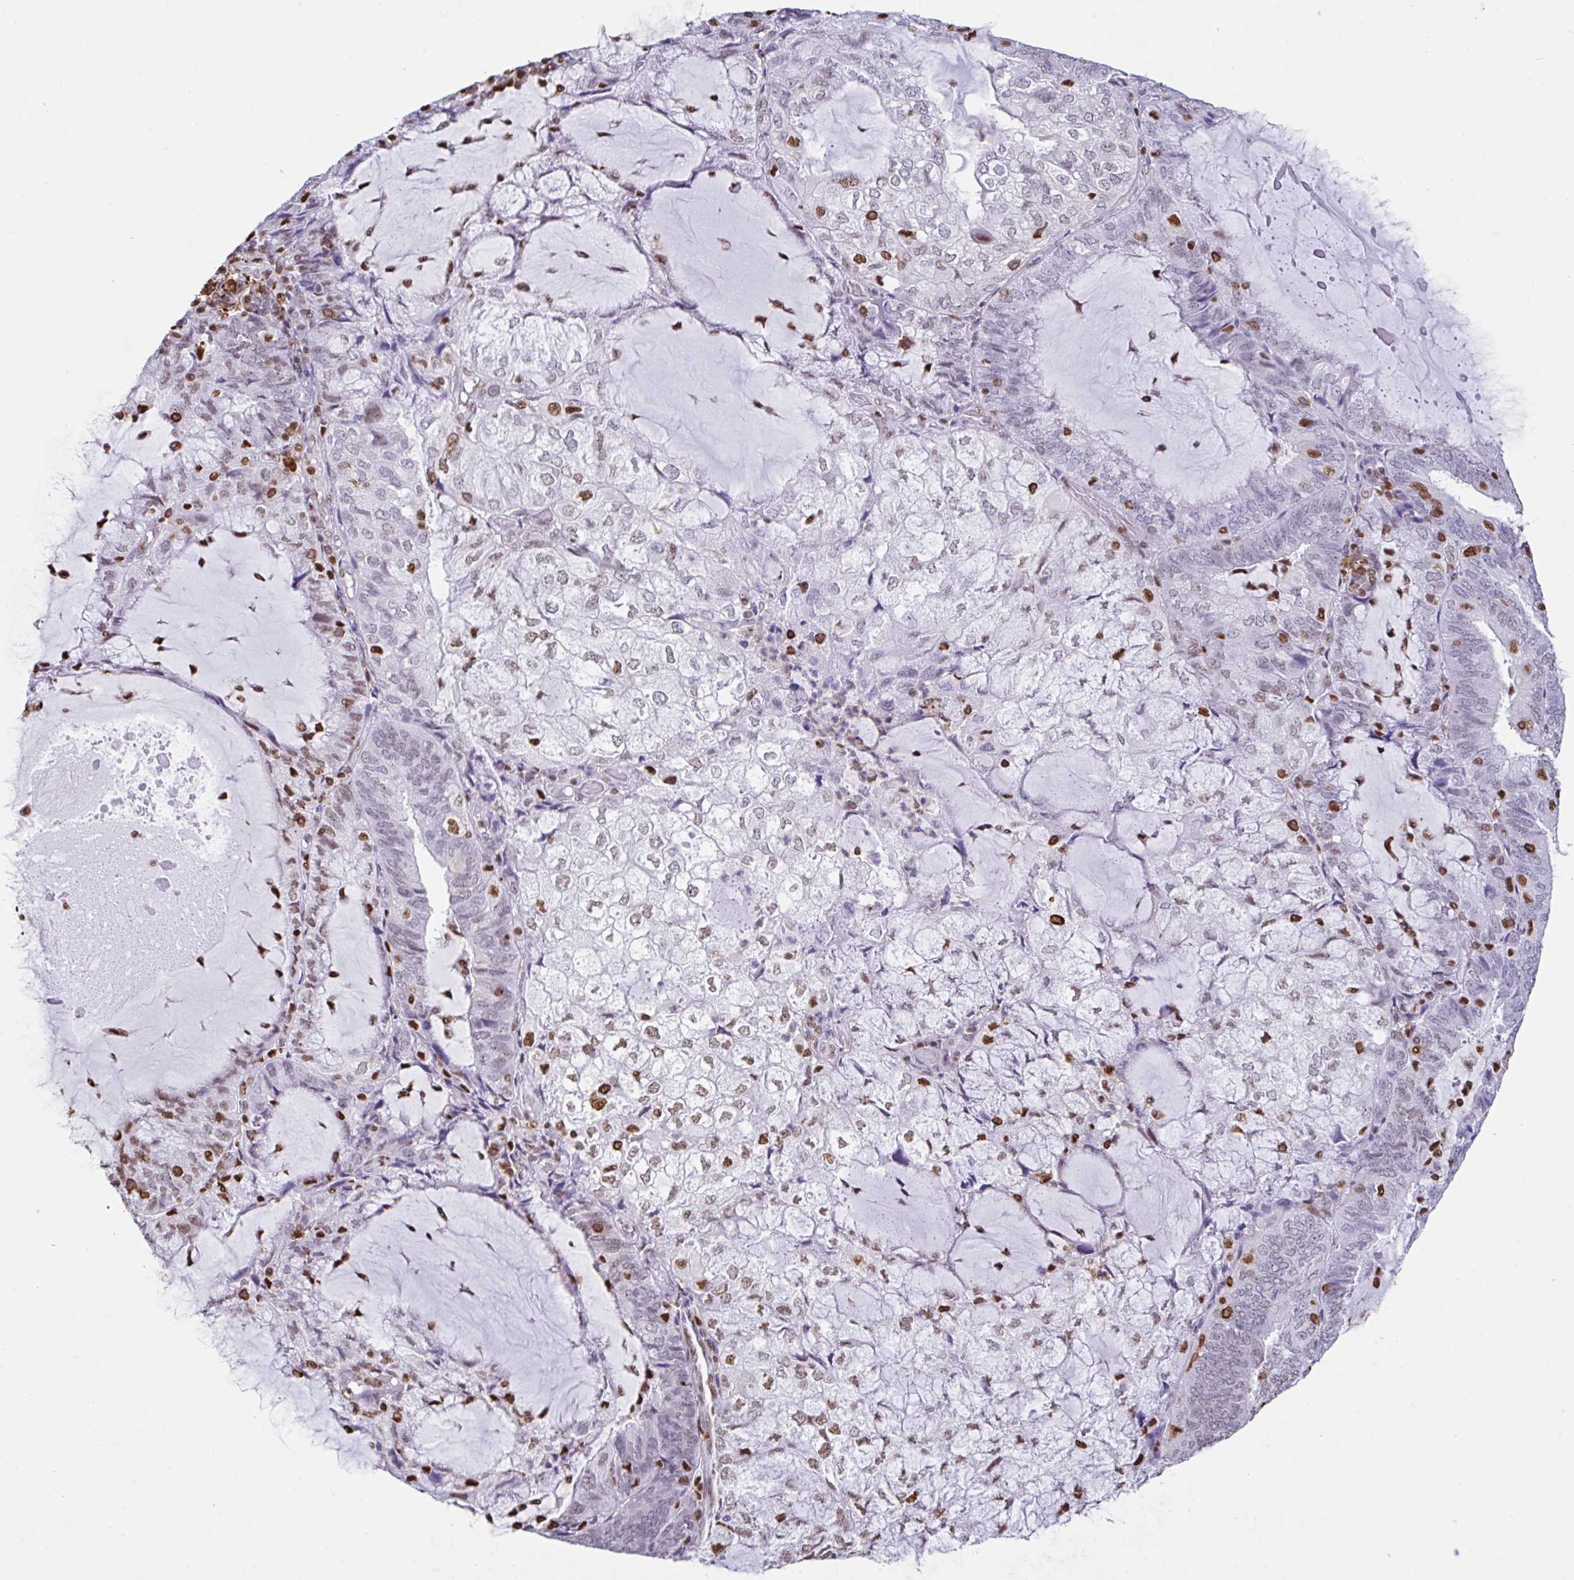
{"staining": {"intensity": "moderate", "quantity": "<25%", "location": "nuclear"}, "tissue": "endometrial cancer", "cell_type": "Tumor cells", "image_type": "cancer", "snomed": [{"axis": "morphology", "description": "Adenocarcinoma, NOS"}, {"axis": "topography", "description": "Endometrium"}], "caption": "IHC of human endometrial adenocarcinoma exhibits low levels of moderate nuclear expression in approximately <25% of tumor cells. Immunohistochemistry (ihc) stains the protein in brown and the nuclei are stained blue.", "gene": "BTBD10", "patient": {"sex": "female", "age": 81}}